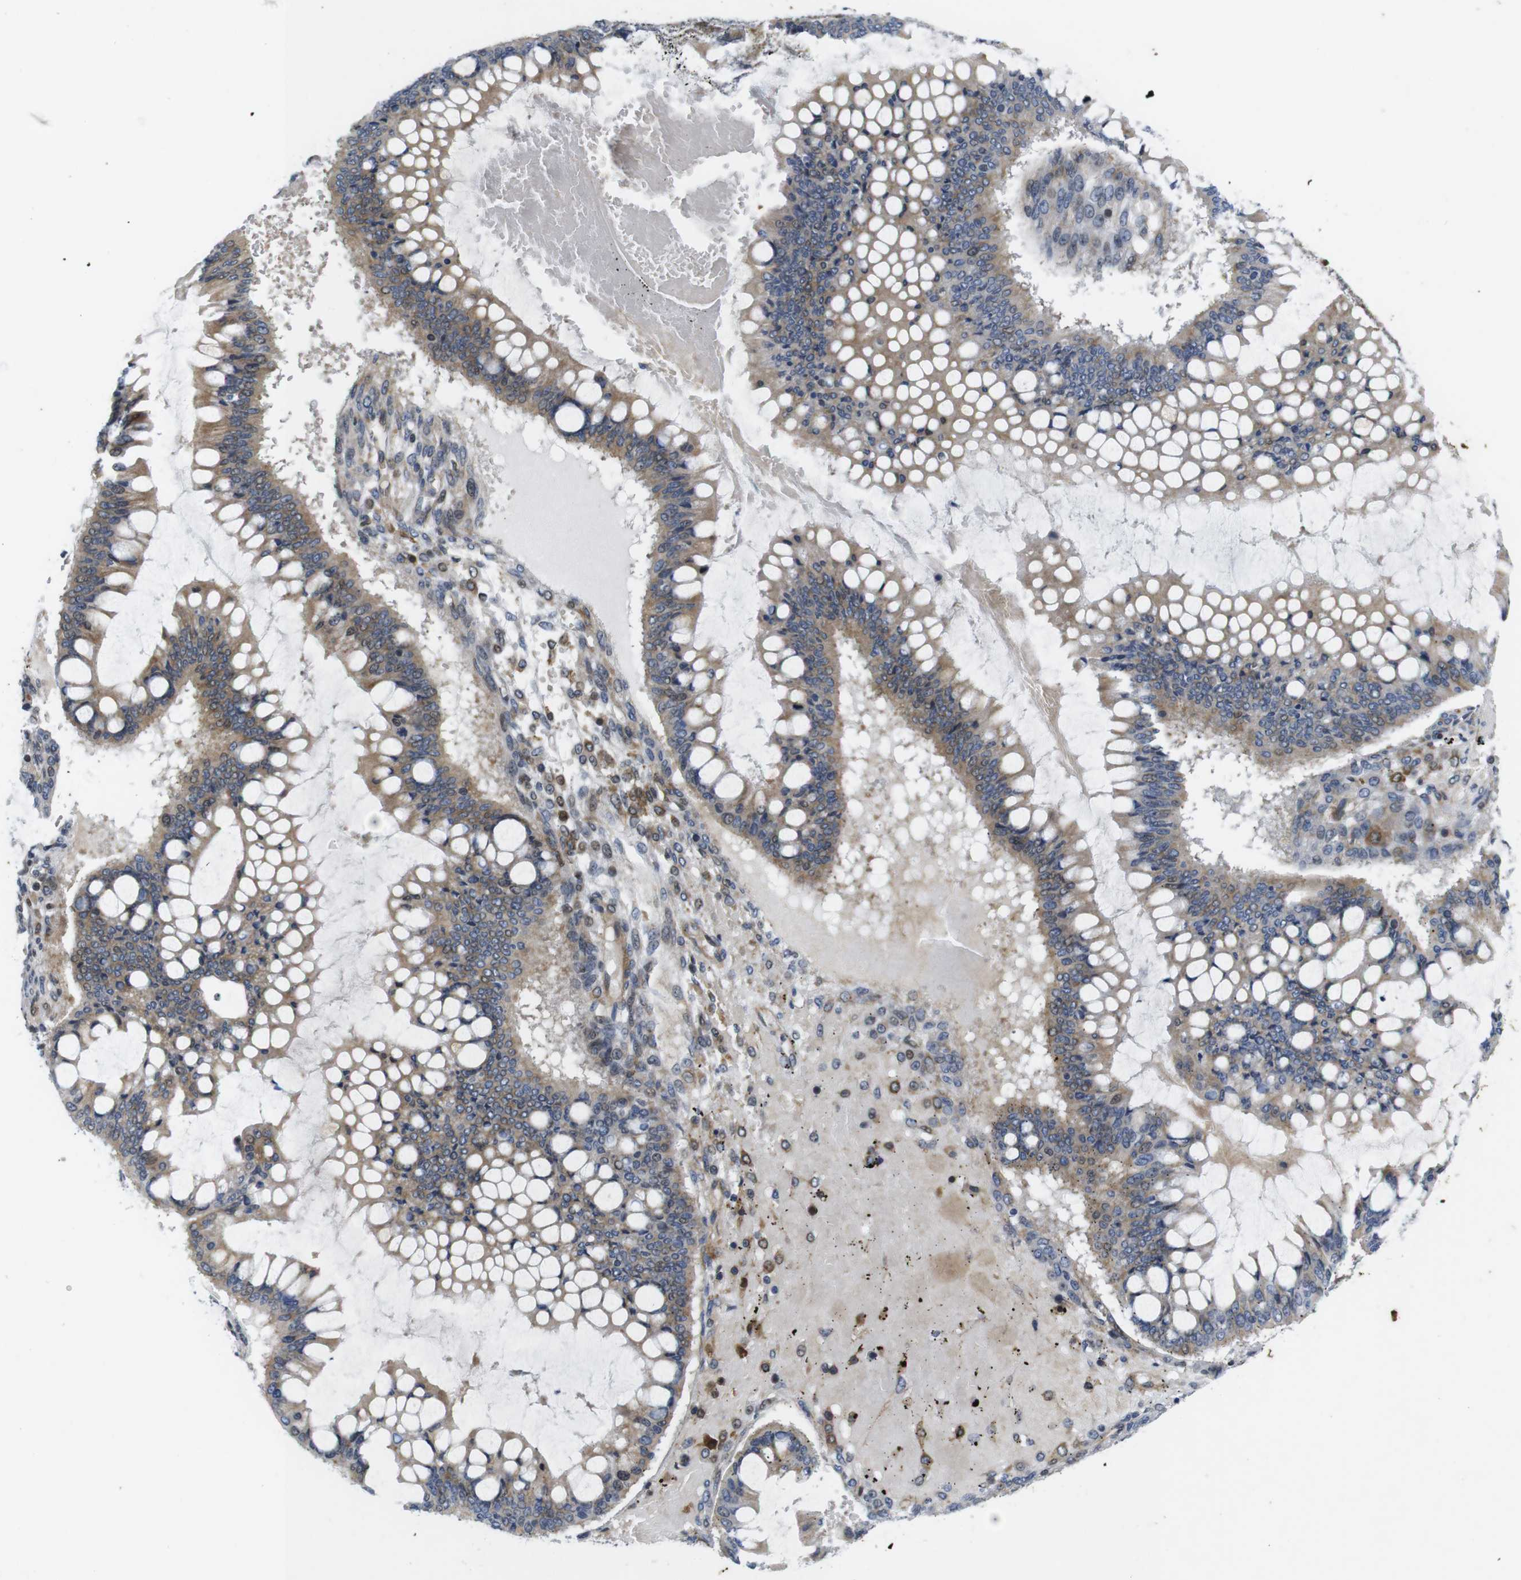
{"staining": {"intensity": "moderate", "quantity": ">75%", "location": "cytoplasmic/membranous"}, "tissue": "ovarian cancer", "cell_type": "Tumor cells", "image_type": "cancer", "snomed": [{"axis": "morphology", "description": "Cystadenocarcinoma, mucinous, NOS"}, {"axis": "topography", "description": "Ovary"}], "caption": "Ovarian mucinous cystadenocarcinoma stained with a protein marker shows moderate staining in tumor cells.", "gene": "ROBO2", "patient": {"sex": "female", "age": 73}}